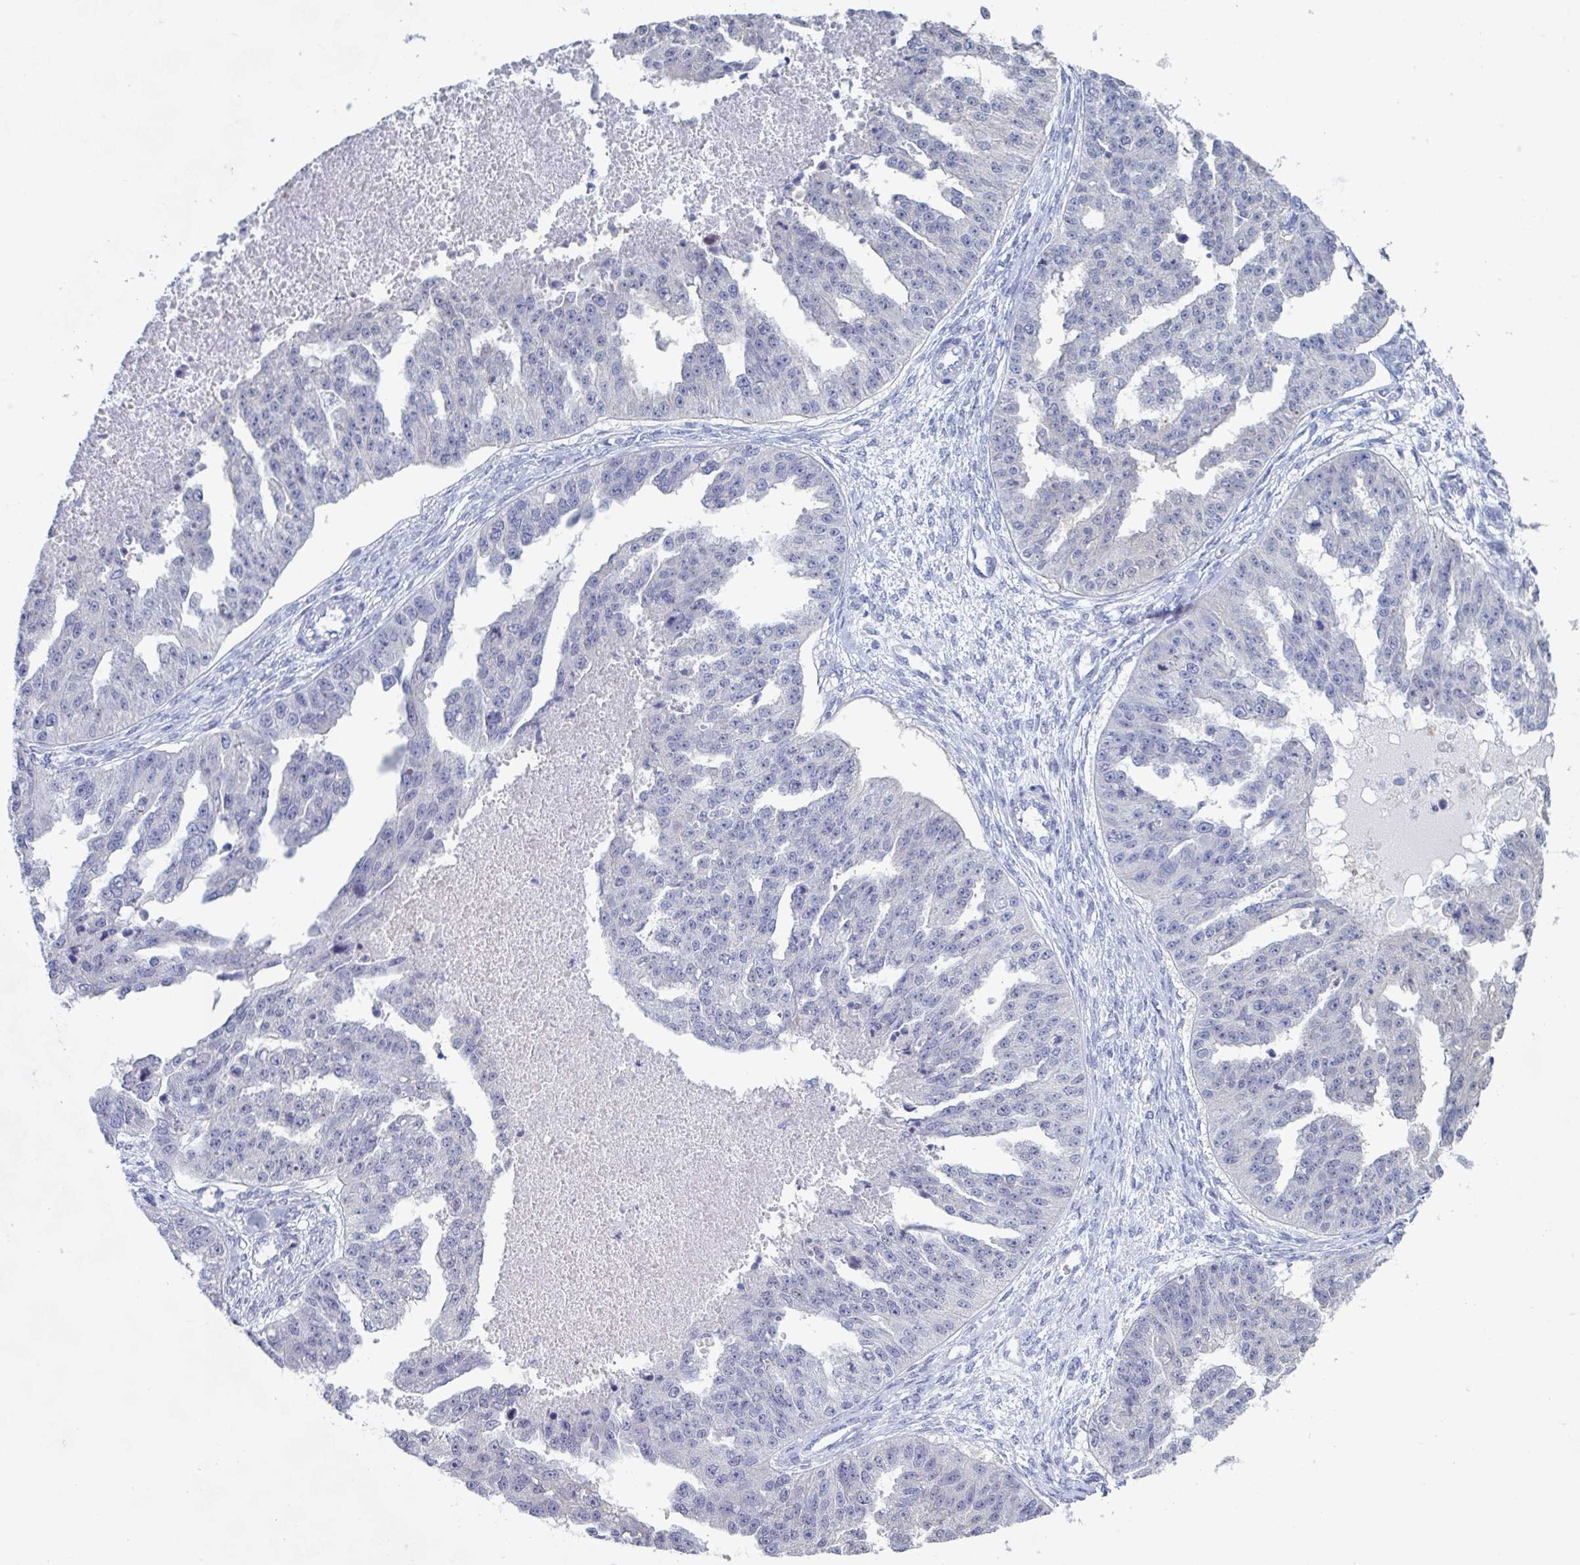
{"staining": {"intensity": "negative", "quantity": "none", "location": "none"}, "tissue": "ovarian cancer", "cell_type": "Tumor cells", "image_type": "cancer", "snomed": [{"axis": "morphology", "description": "Cystadenocarcinoma, serous, NOS"}, {"axis": "topography", "description": "Ovary"}], "caption": "The image reveals no significant positivity in tumor cells of ovarian cancer. Brightfield microscopy of immunohistochemistry (IHC) stained with DAB (brown) and hematoxylin (blue), captured at high magnification.", "gene": "FOXA1", "patient": {"sex": "female", "age": 58}}